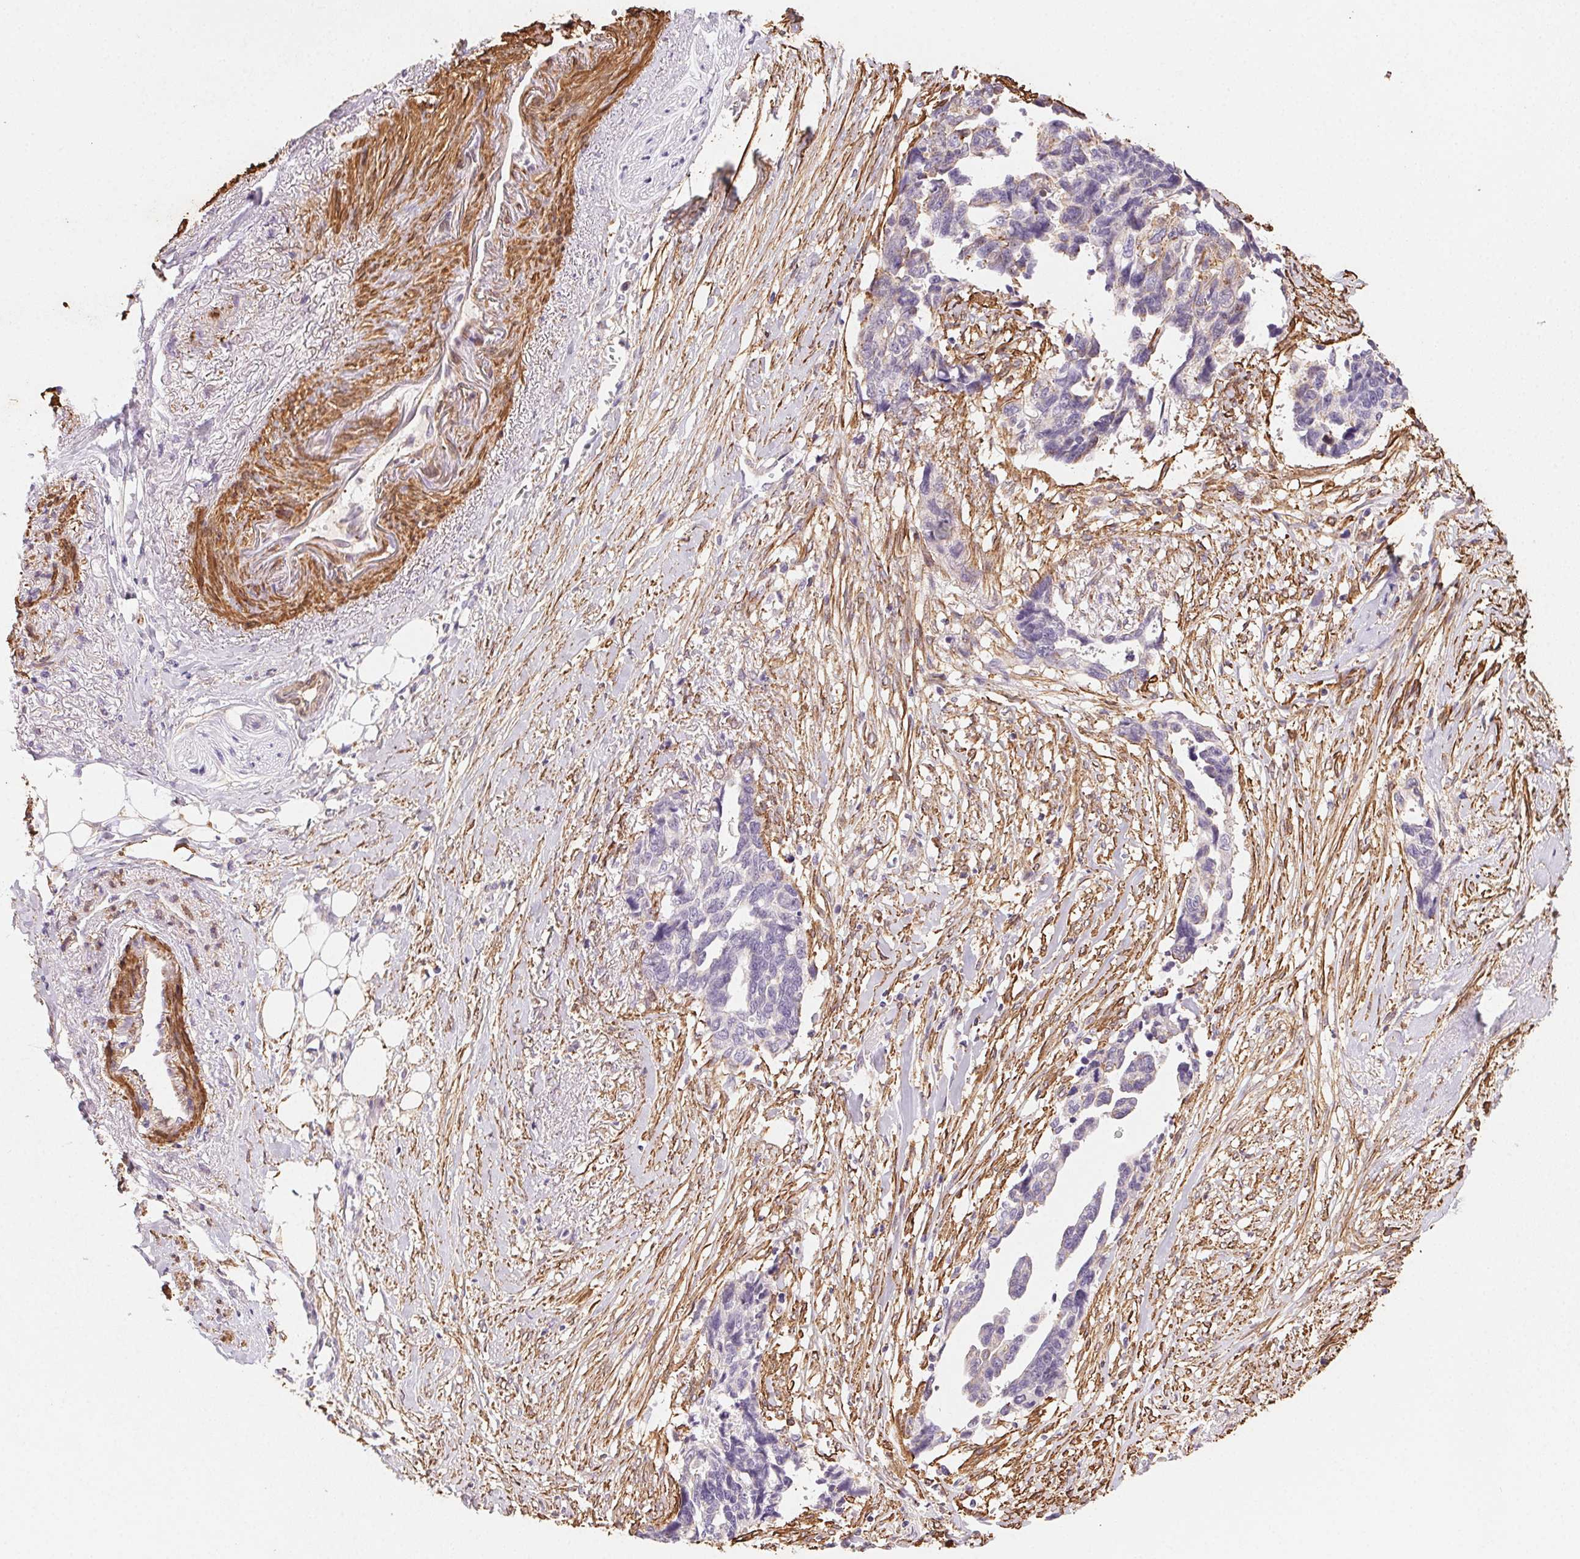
{"staining": {"intensity": "negative", "quantity": "none", "location": "none"}, "tissue": "ovarian cancer", "cell_type": "Tumor cells", "image_type": "cancer", "snomed": [{"axis": "morphology", "description": "Cystadenocarcinoma, serous, NOS"}, {"axis": "topography", "description": "Ovary"}], "caption": "DAB (3,3'-diaminobenzidine) immunohistochemical staining of serous cystadenocarcinoma (ovarian) demonstrates no significant positivity in tumor cells.", "gene": "GPX8", "patient": {"sex": "female", "age": 69}}